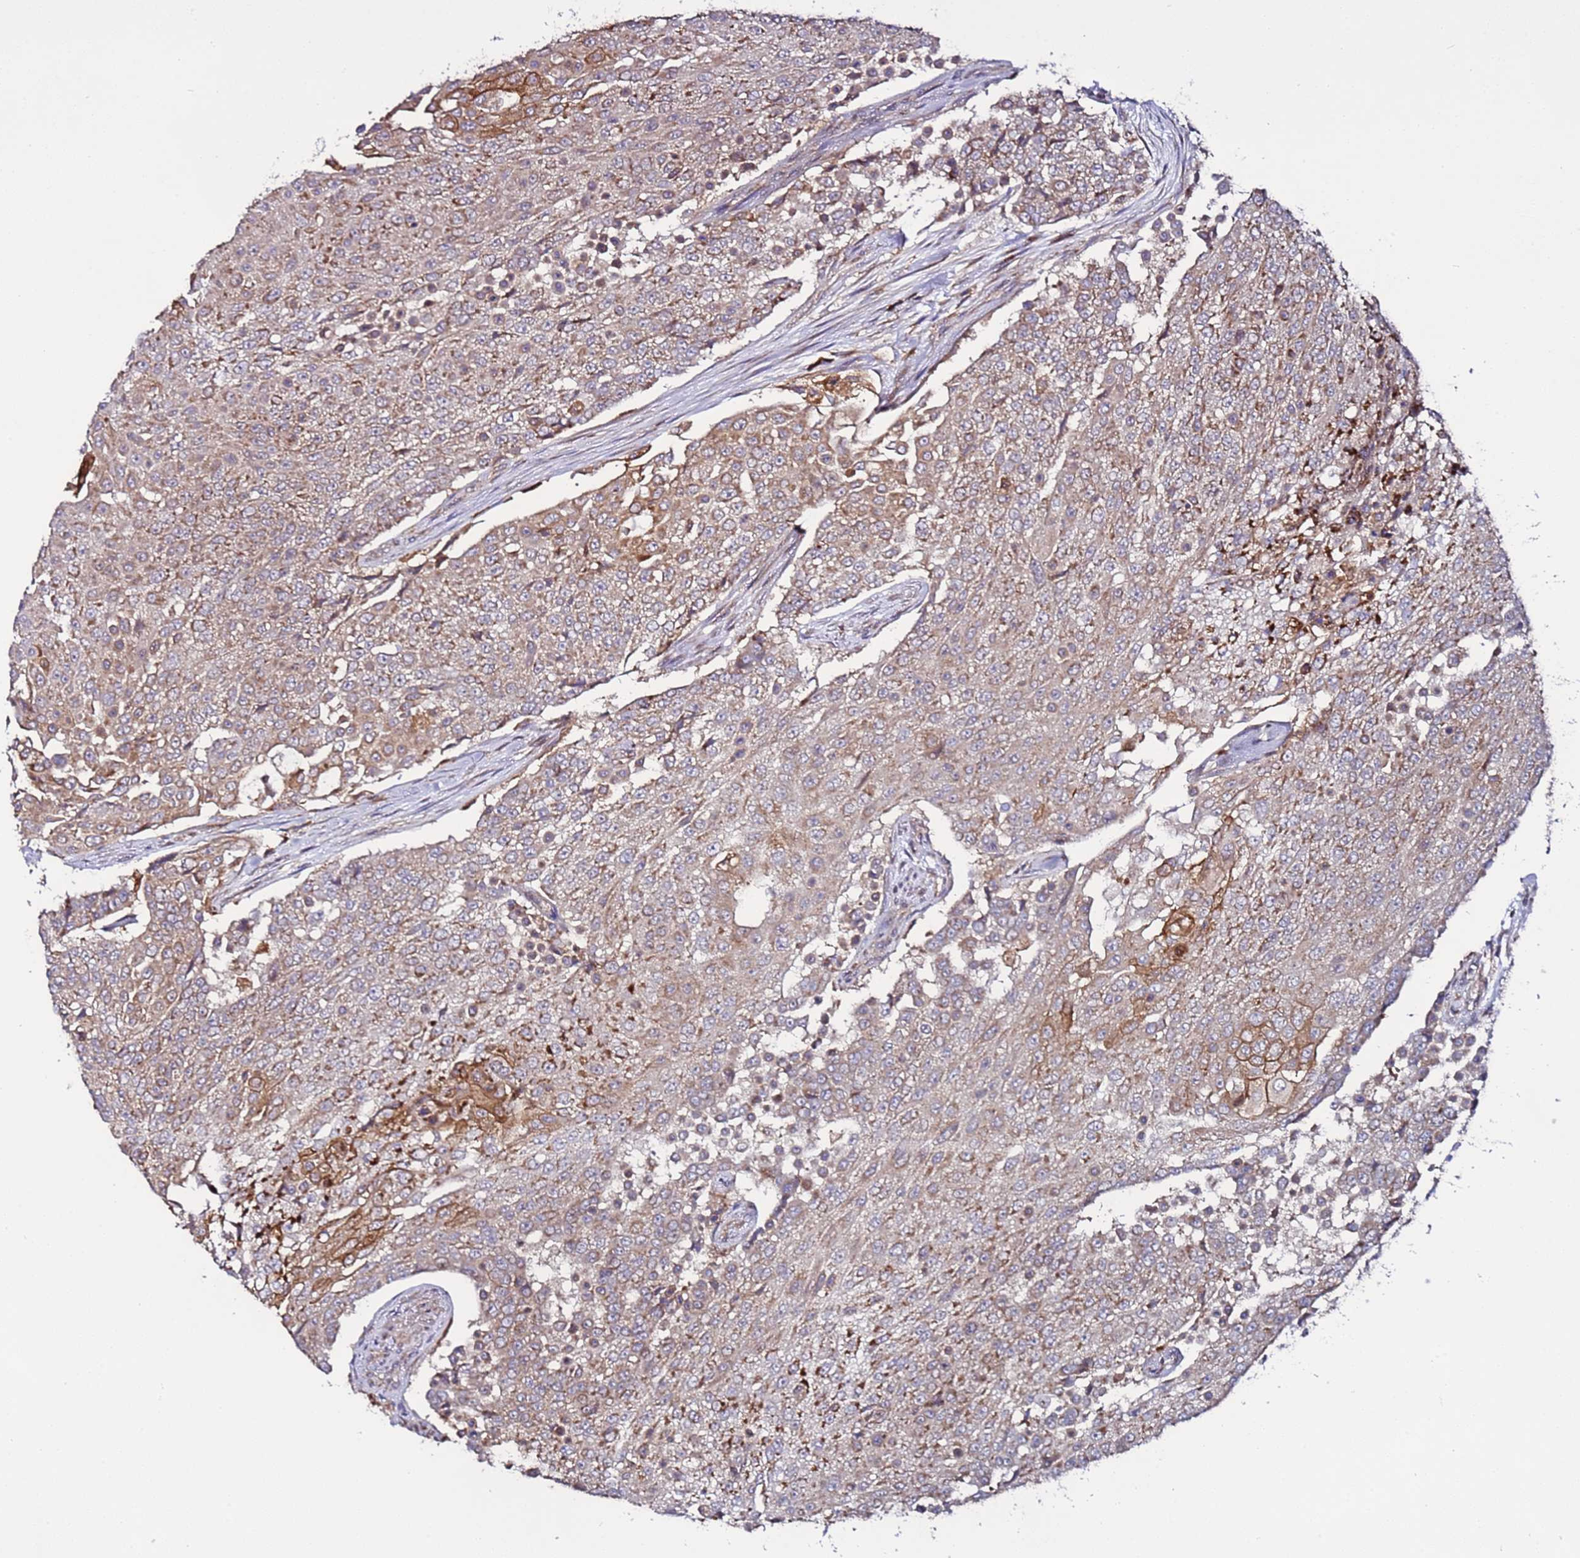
{"staining": {"intensity": "weak", "quantity": "25%-75%", "location": "cytoplasmic/membranous"}, "tissue": "urothelial cancer", "cell_type": "Tumor cells", "image_type": "cancer", "snomed": [{"axis": "morphology", "description": "Urothelial carcinoma, High grade"}, {"axis": "topography", "description": "Urinary bladder"}], "caption": "A micrograph of urothelial cancer stained for a protein demonstrates weak cytoplasmic/membranous brown staining in tumor cells. (brown staining indicates protein expression, while blue staining denotes nuclei).", "gene": "TMEM176B", "patient": {"sex": "female", "age": 63}}